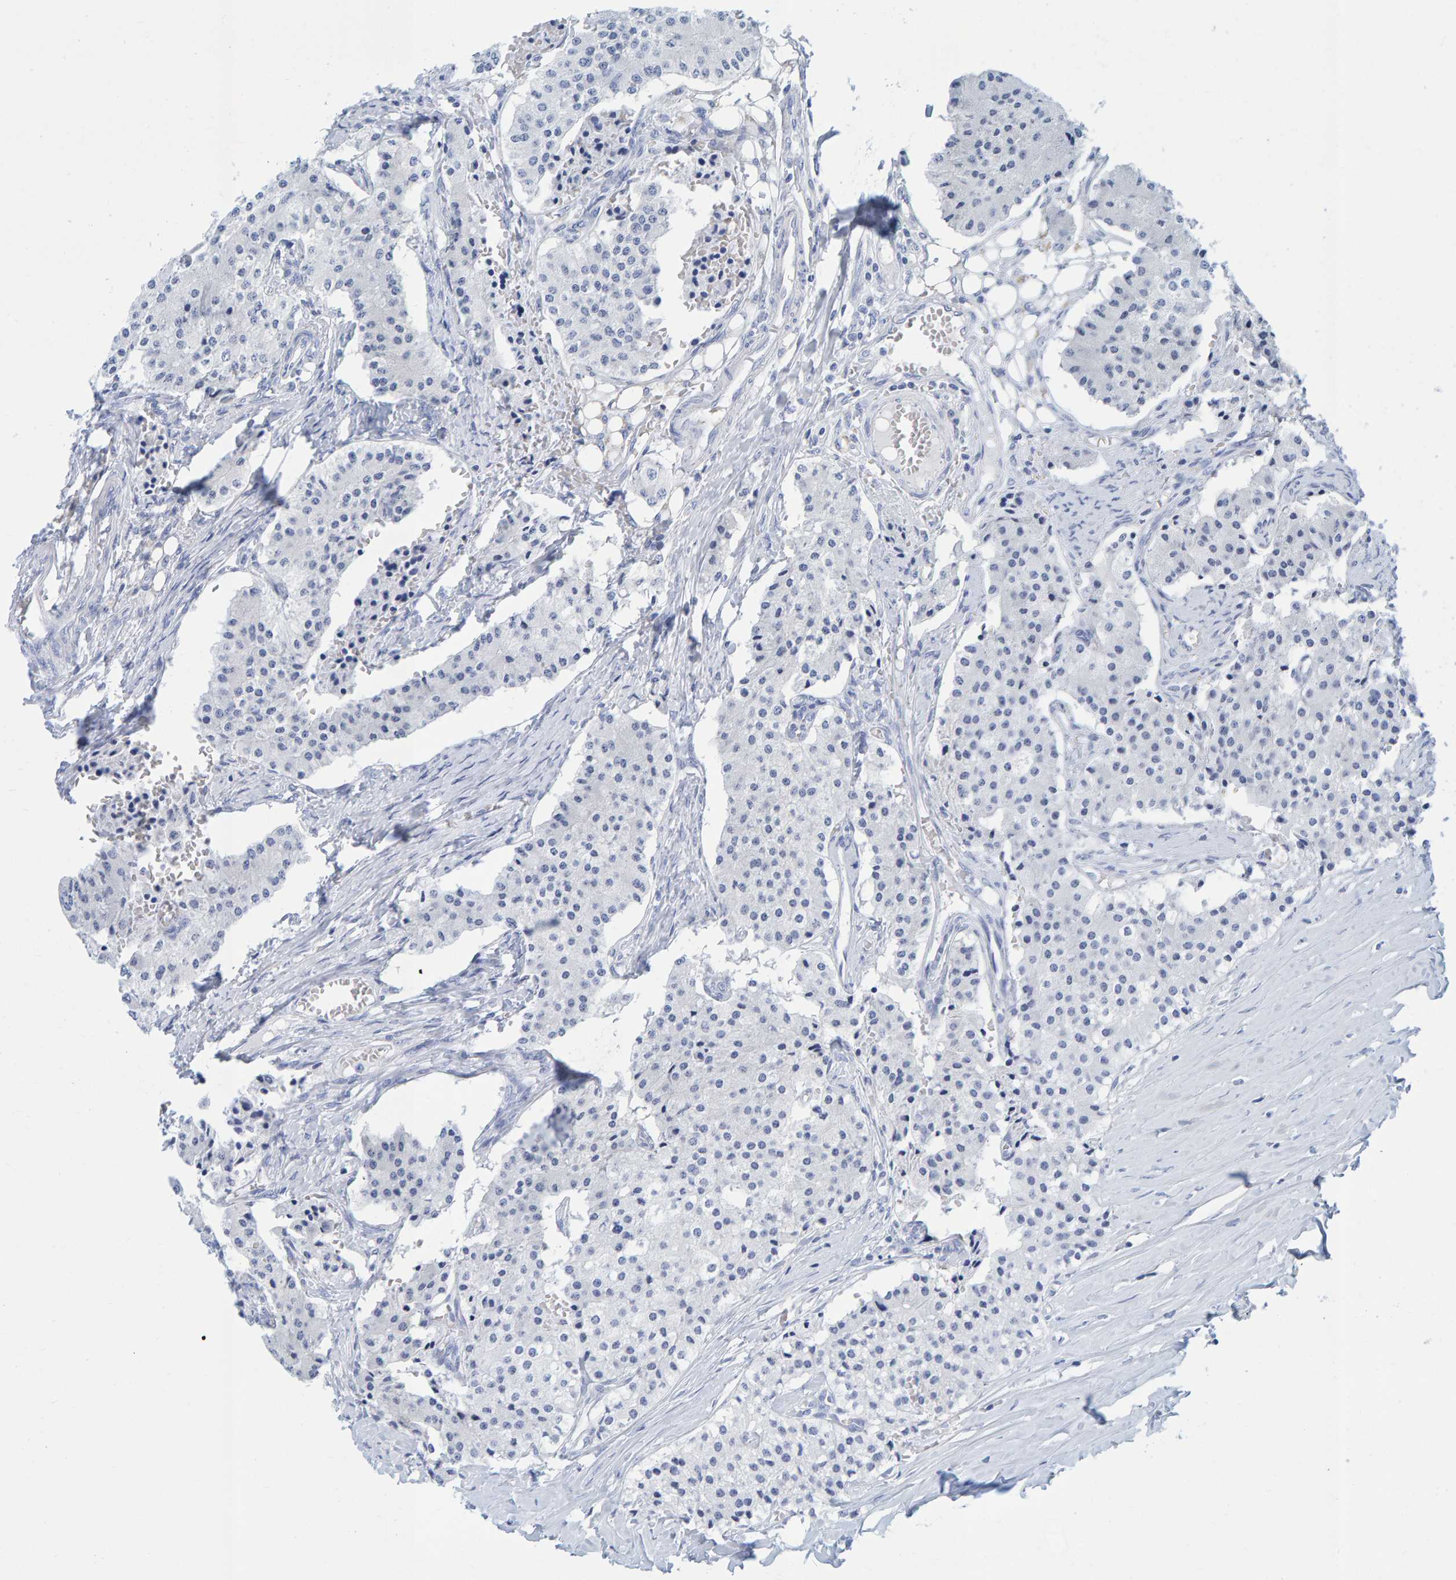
{"staining": {"intensity": "negative", "quantity": "none", "location": "none"}, "tissue": "carcinoid", "cell_type": "Tumor cells", "image_type": "cancer", "snomed": [{"axis": "morphology", "description": "Carcinoid, malignant, NOS"}, {"axis": "topography", "description": "Colon"}], "caption": "High magnification brightfield microscopy of malignant carcinoid stained with DAB (brown) and counterstained with hematoxylin (blue): tumor cells show no significant positivity.", "gene": "SFTPC", "patient": {"sex": "female", "age": 52}}